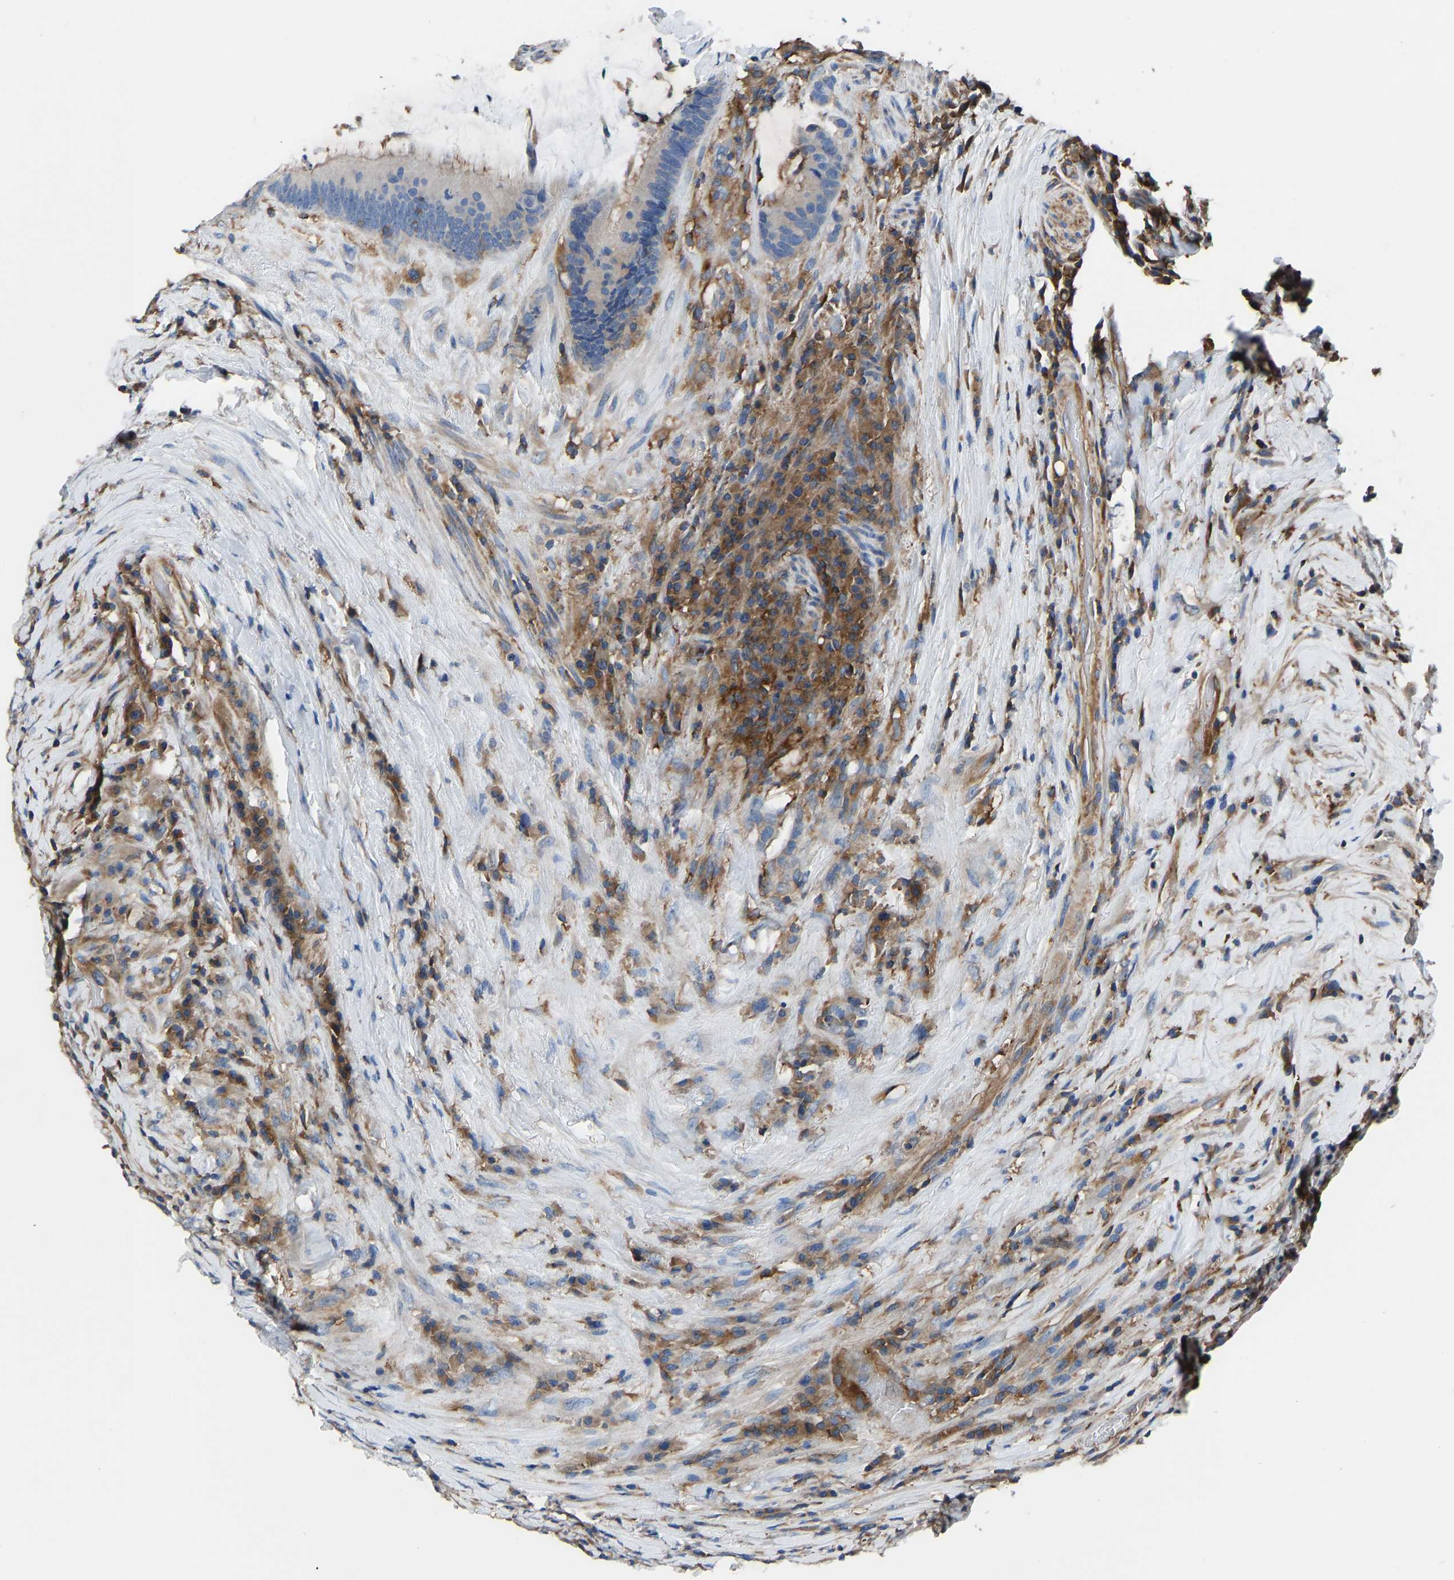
{"staining": {"intensity": "negative", "quantity": "none", "location": "none"}, "tissue": "colorectal cancer", "cell_type": "Tumor cells", "image_type": "cancer", "snomed": [{"axis": "morphology", "description": "Adenocarcinoma, NOS"}, {"axis": "topography", "description": "Rectum"}], "caption": "DAB (3,3'-diaminobenzidine) immunohistochemical staining of colorectal cancer (adenocarcinoma) exhibits no significant positivity in tumor cells.", "gene": "PRKAR1A", "patient": {"sex": "female", "age": 89}}